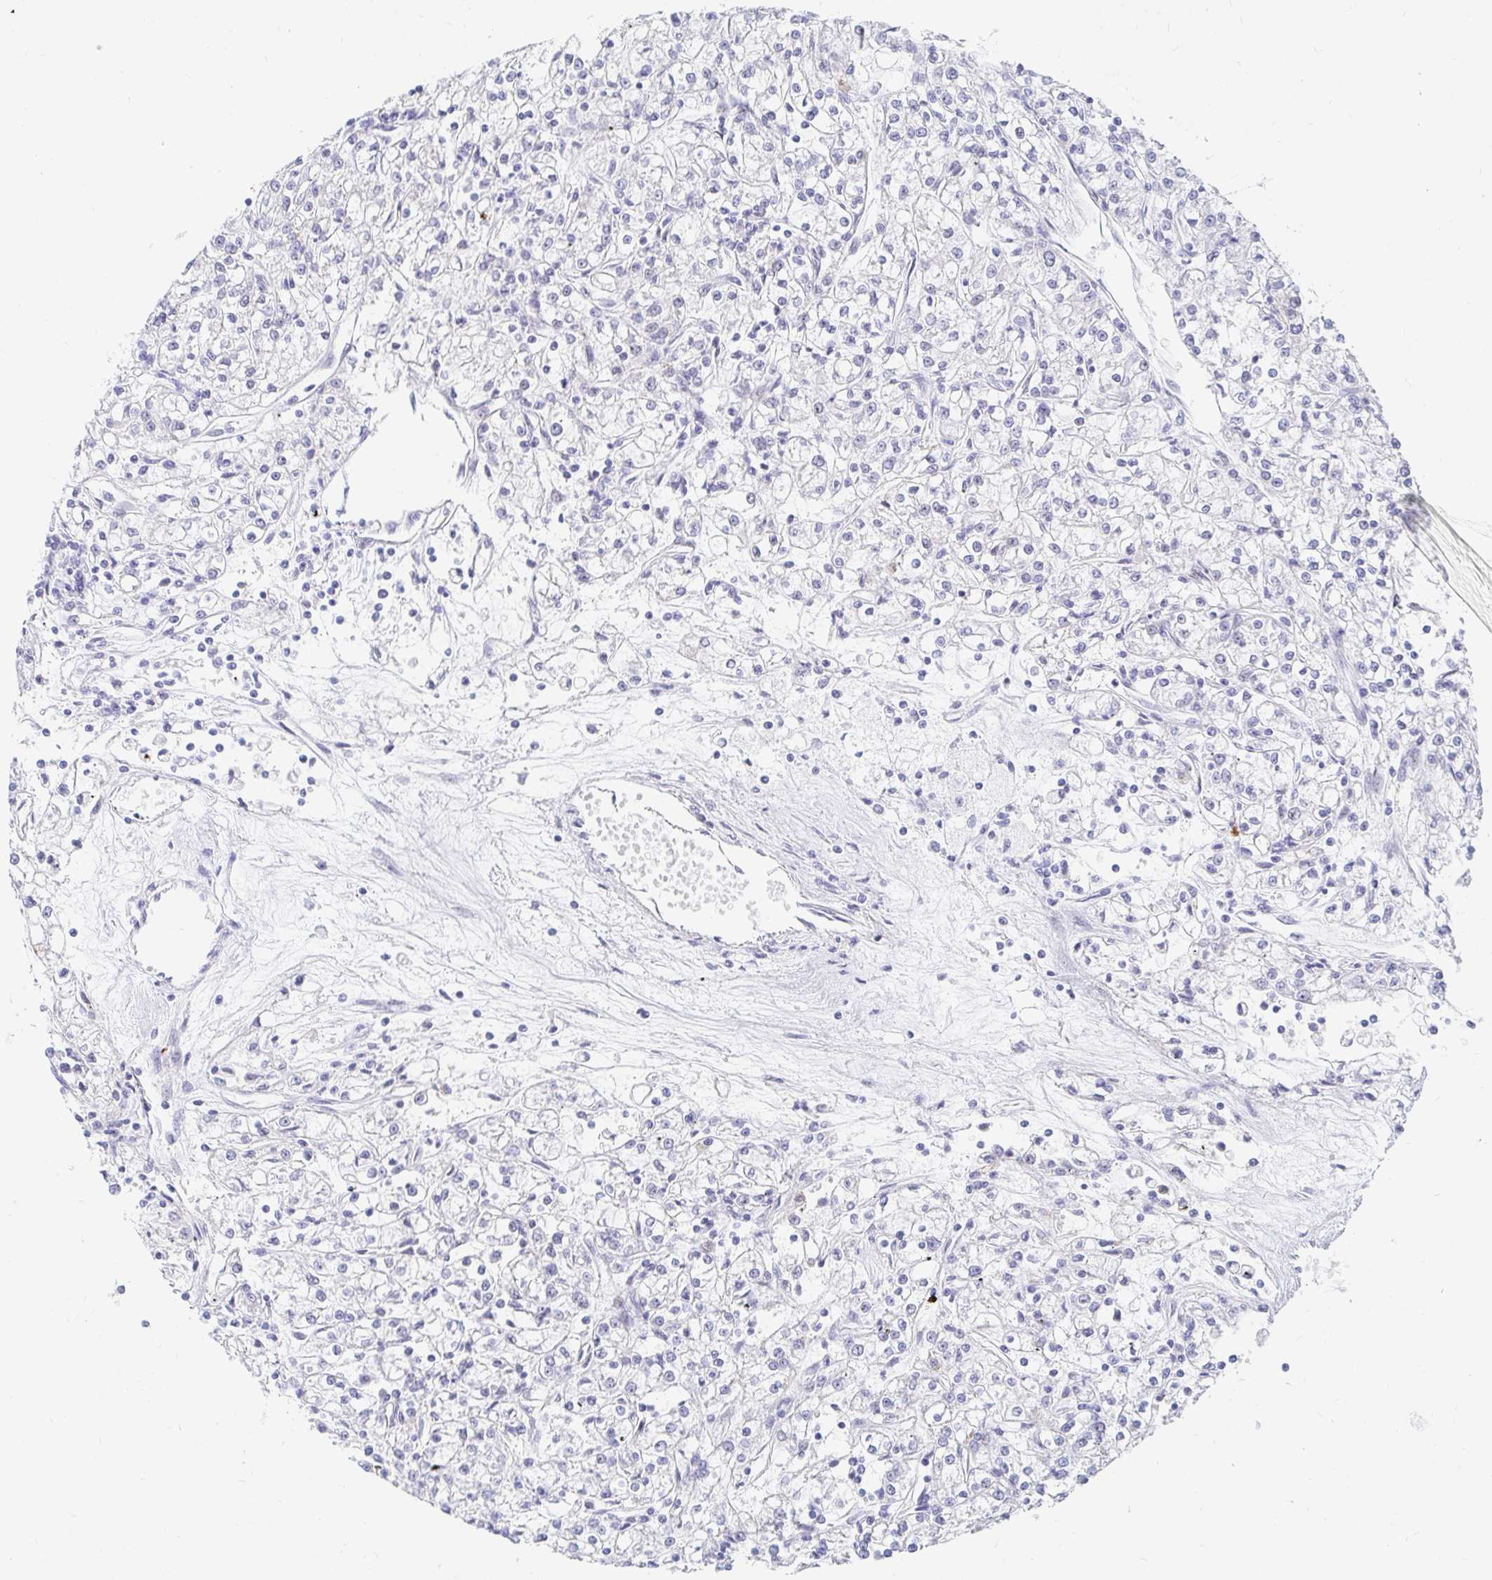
{"staining": {"intensity": "negative", "quantity": "none", "location": "none"}, "tissue": "renal cancer", "cell_type": "Tumor cells", "image_type": "cancer", "snomed": [{"axis": "morphology", "description": "Adenocarcinoma, NOS"}, {"axis": "topography", "description": "Kidney"}], "caption": "Tumor cells are negative for brown protein staining in adenocarcinoma (renal).", "gene": "COL28A1", "patient": {"sex": "female", "age": 59}}